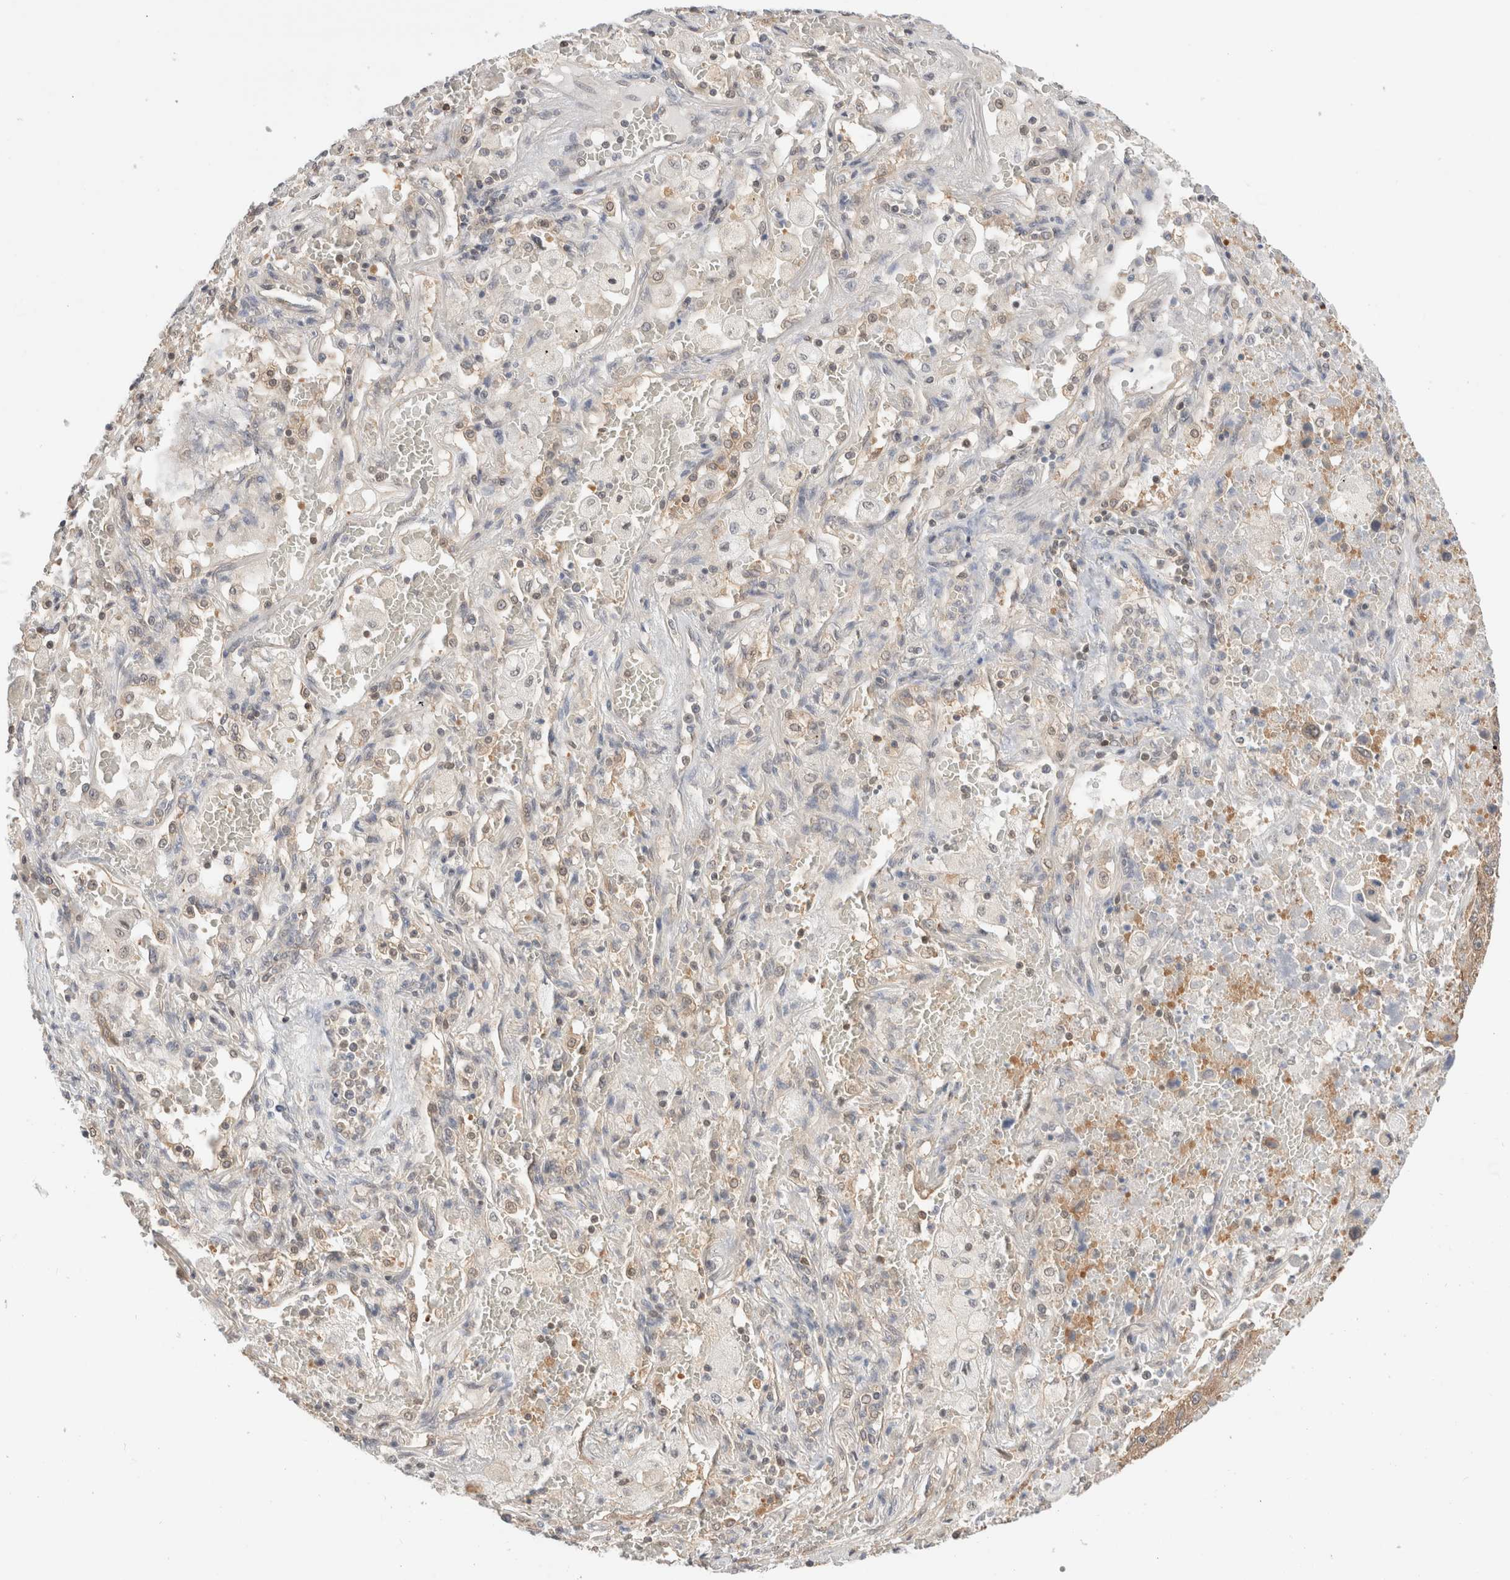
{"staining": {"intensity": "negative", "quantity": "none", "location": "none"}, "tissue": "lung cancer", "cell_type": "Tumor cells", "image_type": "cancer", "snomed": [{"axis": "morphology", "description": "Squamous cell carcinoma, NOS"}, {"axis": "topography", "description": "Lung"}], "caption": "DAB immunohistochemical staining of squamous cell carcinoma (lung) shows no significant staining in tumor cells.", "gene": "C17orf97", "patient": {"sex": "male", "age": 61}}